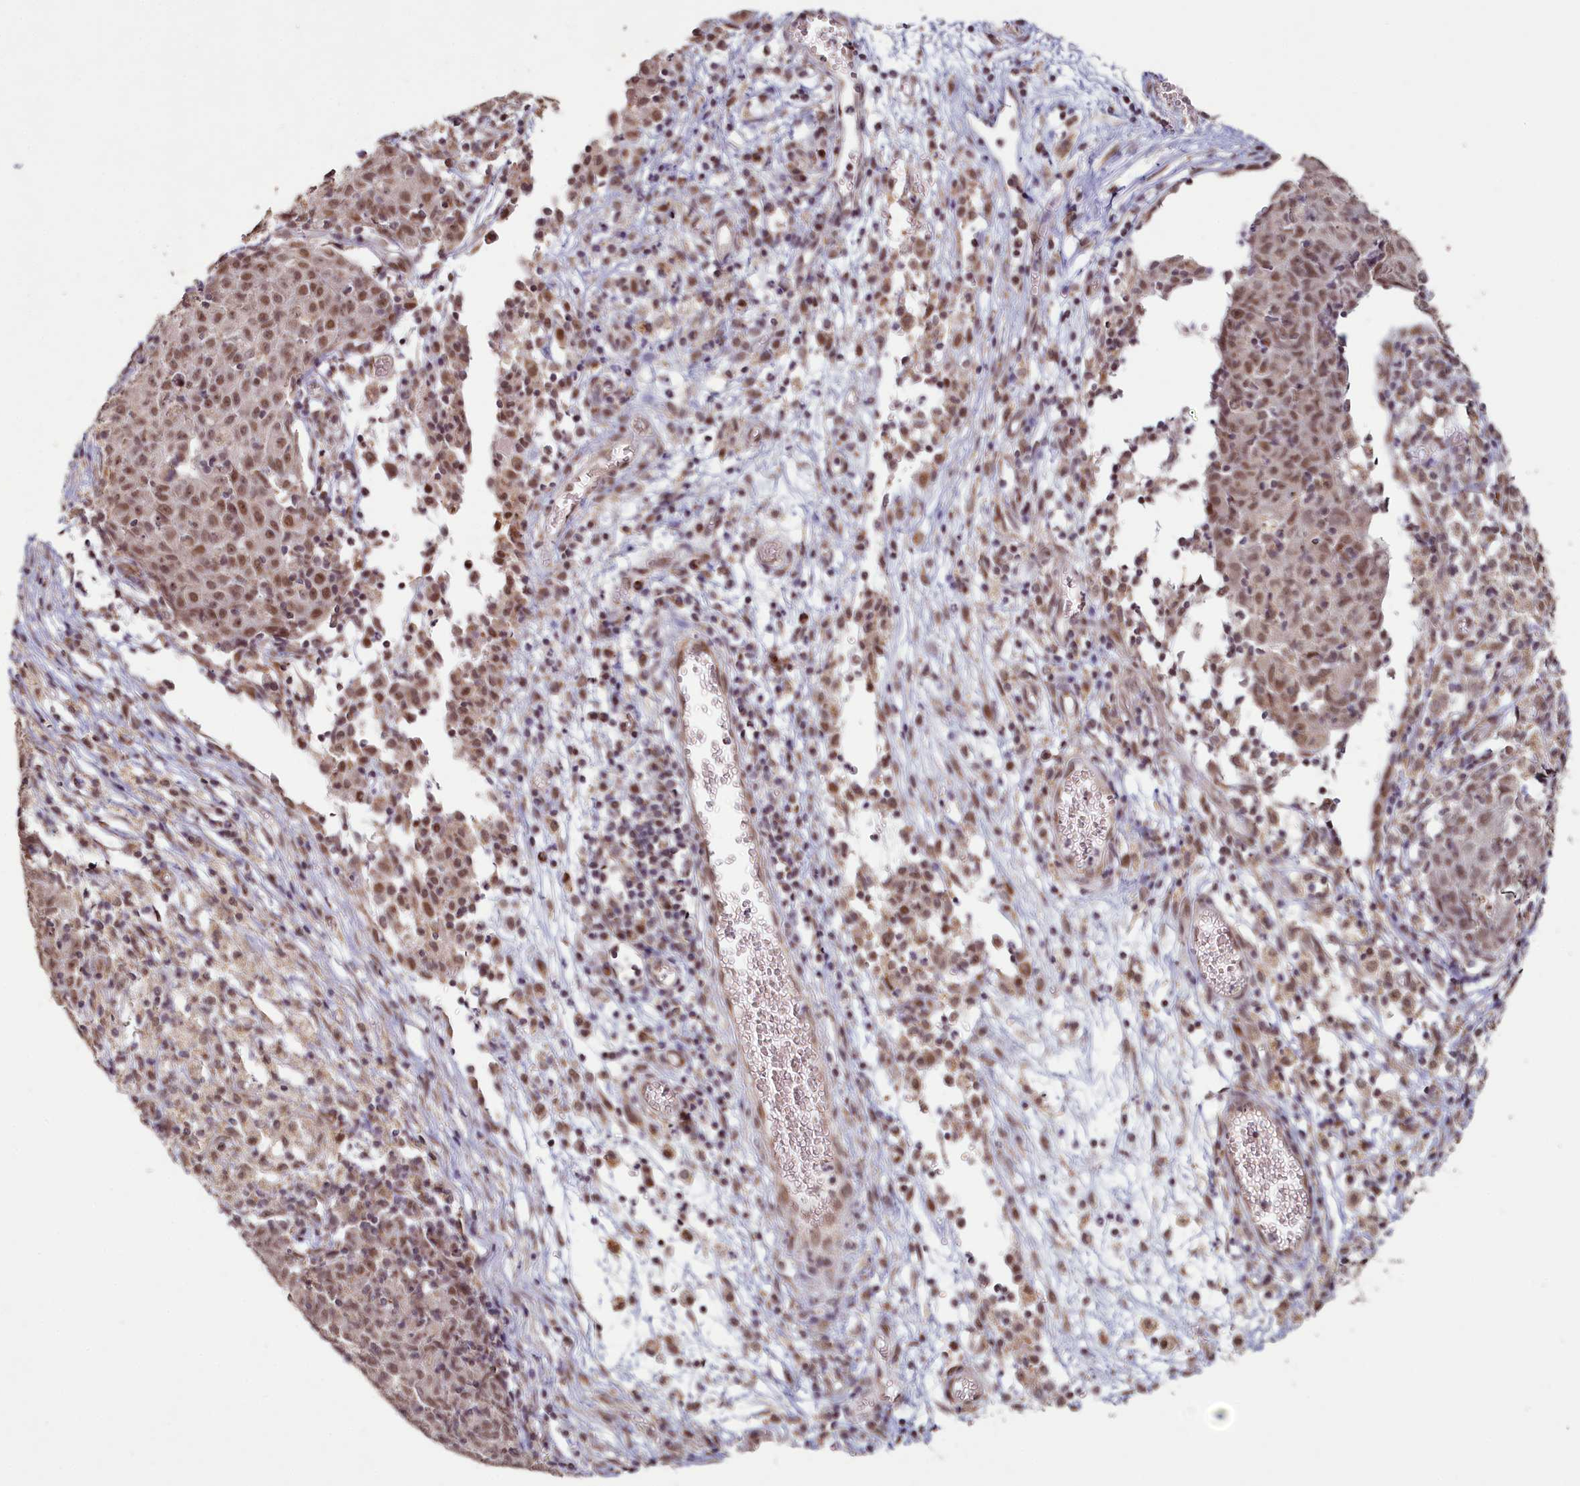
{"staining": {"intensity": "moderate", "quantity": ">75%", "location": "nuclear"}, "tissue": "ovarian cancer", "cell_type": "Tumor cells", "image_type": "cancer", "snomed": [{"axis": "morphology", "description": "Carcinoma, endometroid"}, {"axis": "topography", "description": "Ovary"}], "caption": "Immunohistochemistry (IHC) (DAB) staining of human ovarian endometroid carcinoma reveals moderate nuclear protein positivity in approximately >75% of tumor cells.", "gene": "PDE6D", "patient": {"sex": "female", "age": 42}}